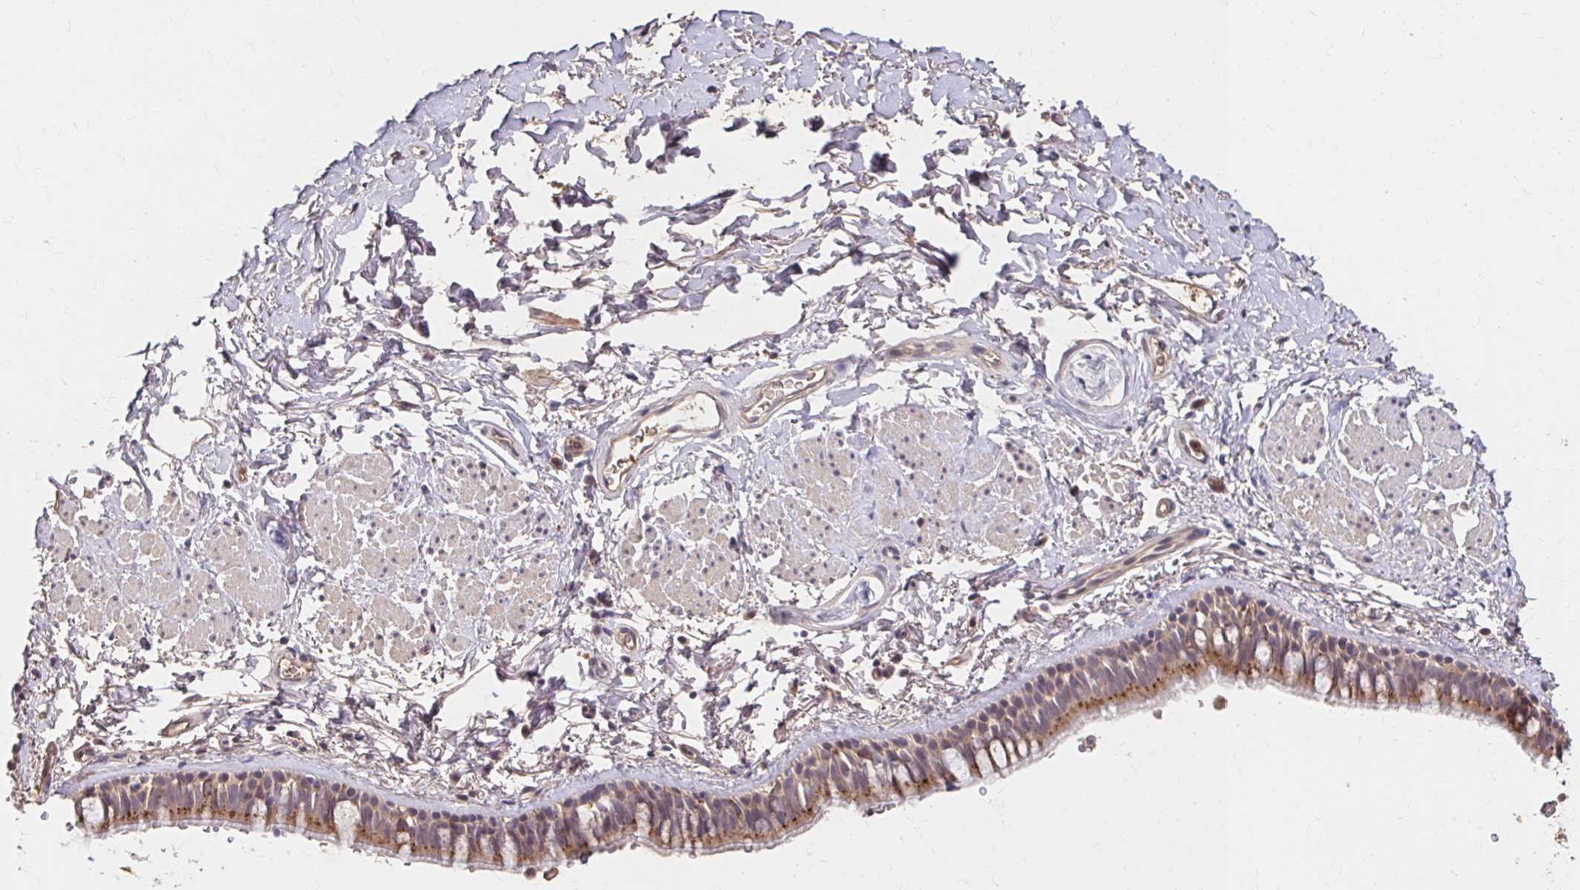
{"staining": {"intensity": "moderate", "quantity": ">75%", "location": "cytoplasmic/membranous"}, "tissue": "bronchus", "cell_type": "Respiratory epithelial cells", "image_type": "normal", "snomed": [{"axis": "morphology", "description": "Normal tissue, NOS"}, {"axis": "topography", "description": "Lymph node"}, {"axis": "topography", "description": "Cartilage tissue"}, {"axis": "topography", "description": "Bronchus"}], "caption": "Immunohistochemical staining of unremarkable bronchus exhibits >75% levels of moderate cytoplasmic/membranous protein expression in approximately >75% of respiratory epithelial cells.", "gene": "HMGCS2", "patient": {"sex": "female", "age": 70}}